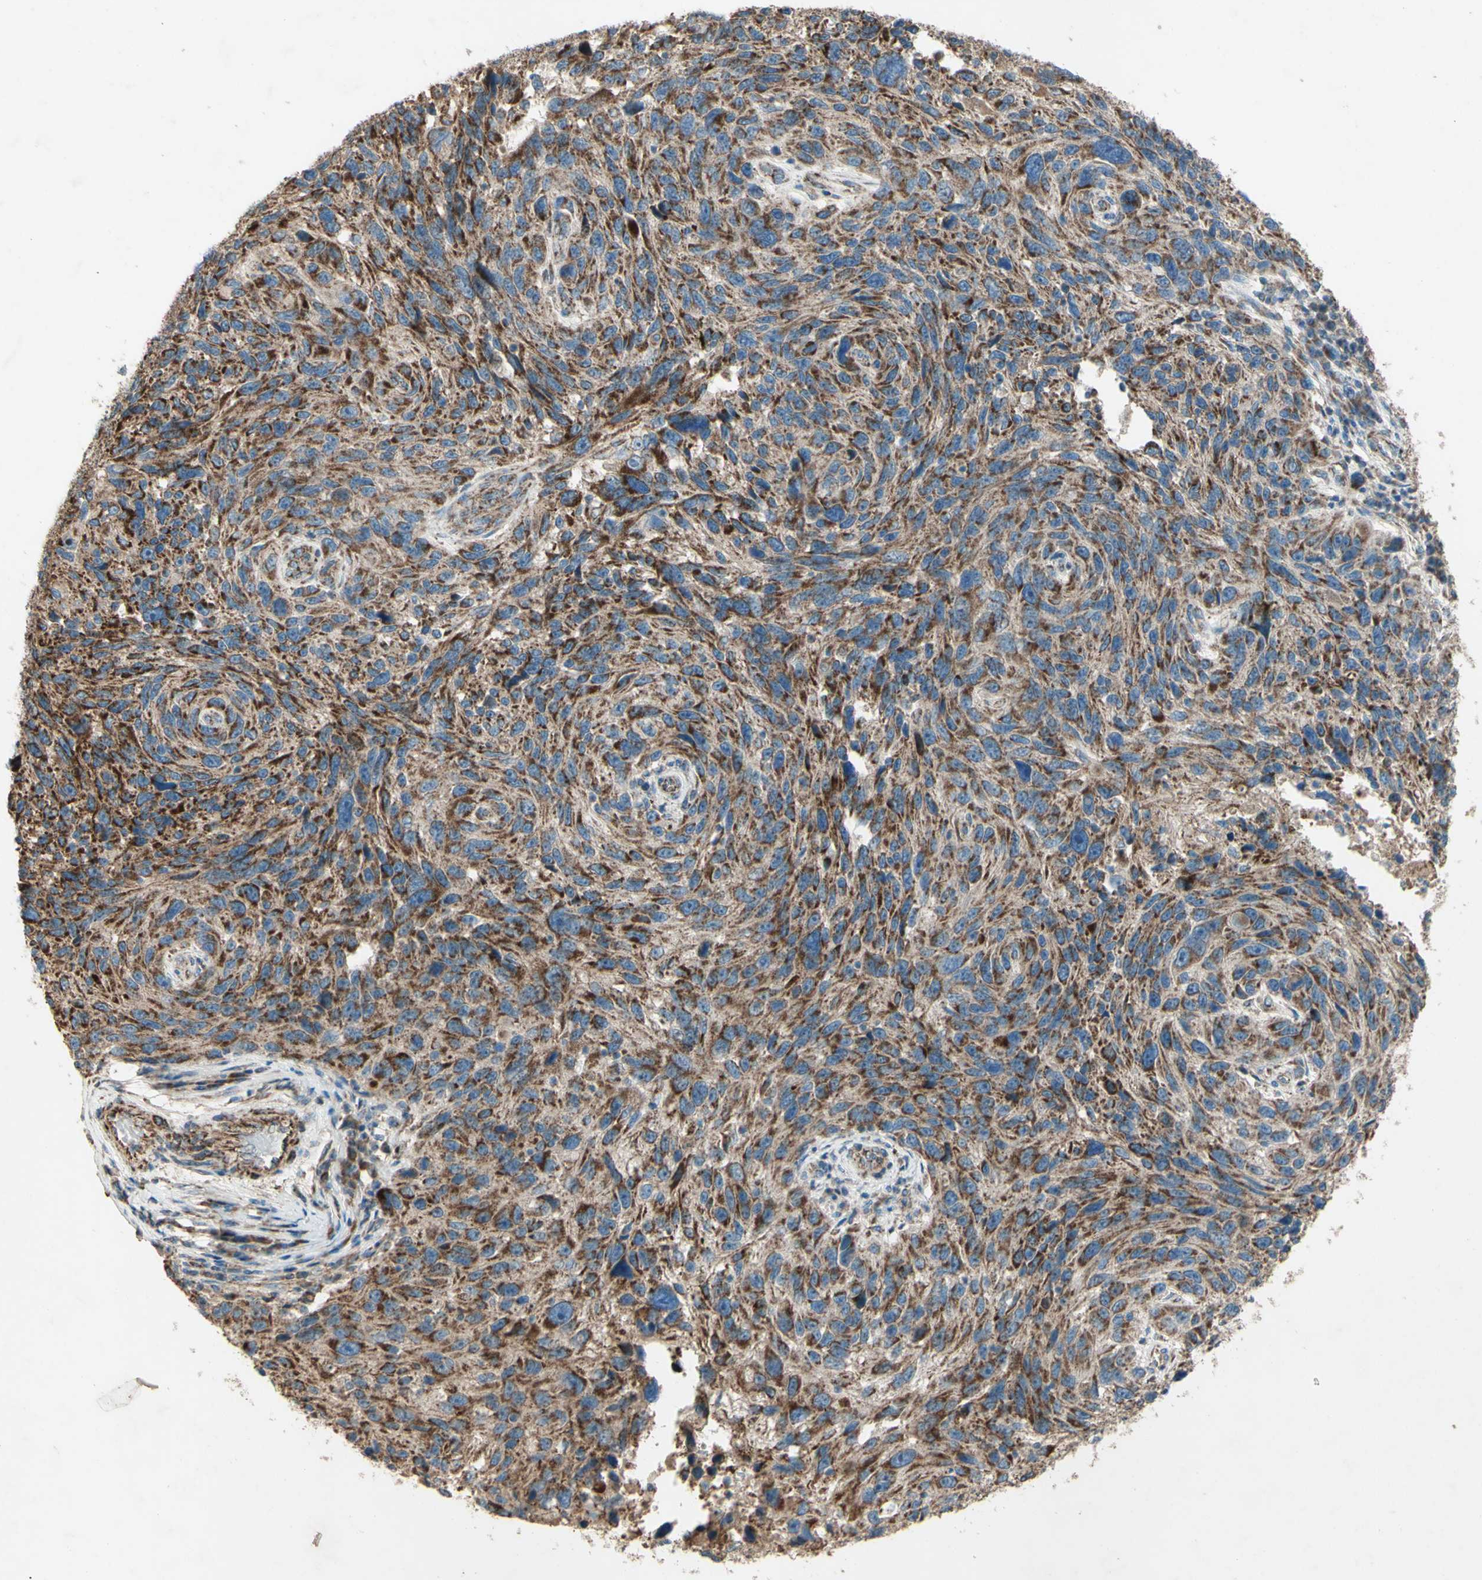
{"staining": {"intensity": "strong", "quantity": ">75%", "location": "cytoplasmic/membranous"}, "tissue": "melanoma", "cell_type": "Tumor cells", "image_type": "cancer", "snomed": [{"axis": "morphology", "description": "Malignant melanoma, NOS"}, {"axis": "topography", "description": "Skin"}], "caption": "Immunohistochemistry (DAB) staining of human melanoma displays strong cytoplasmic/membranous protein expression in about >75% of tumor cells.", "gene": "RHOT1", "patient": {"sex": "male", "age": 53}}